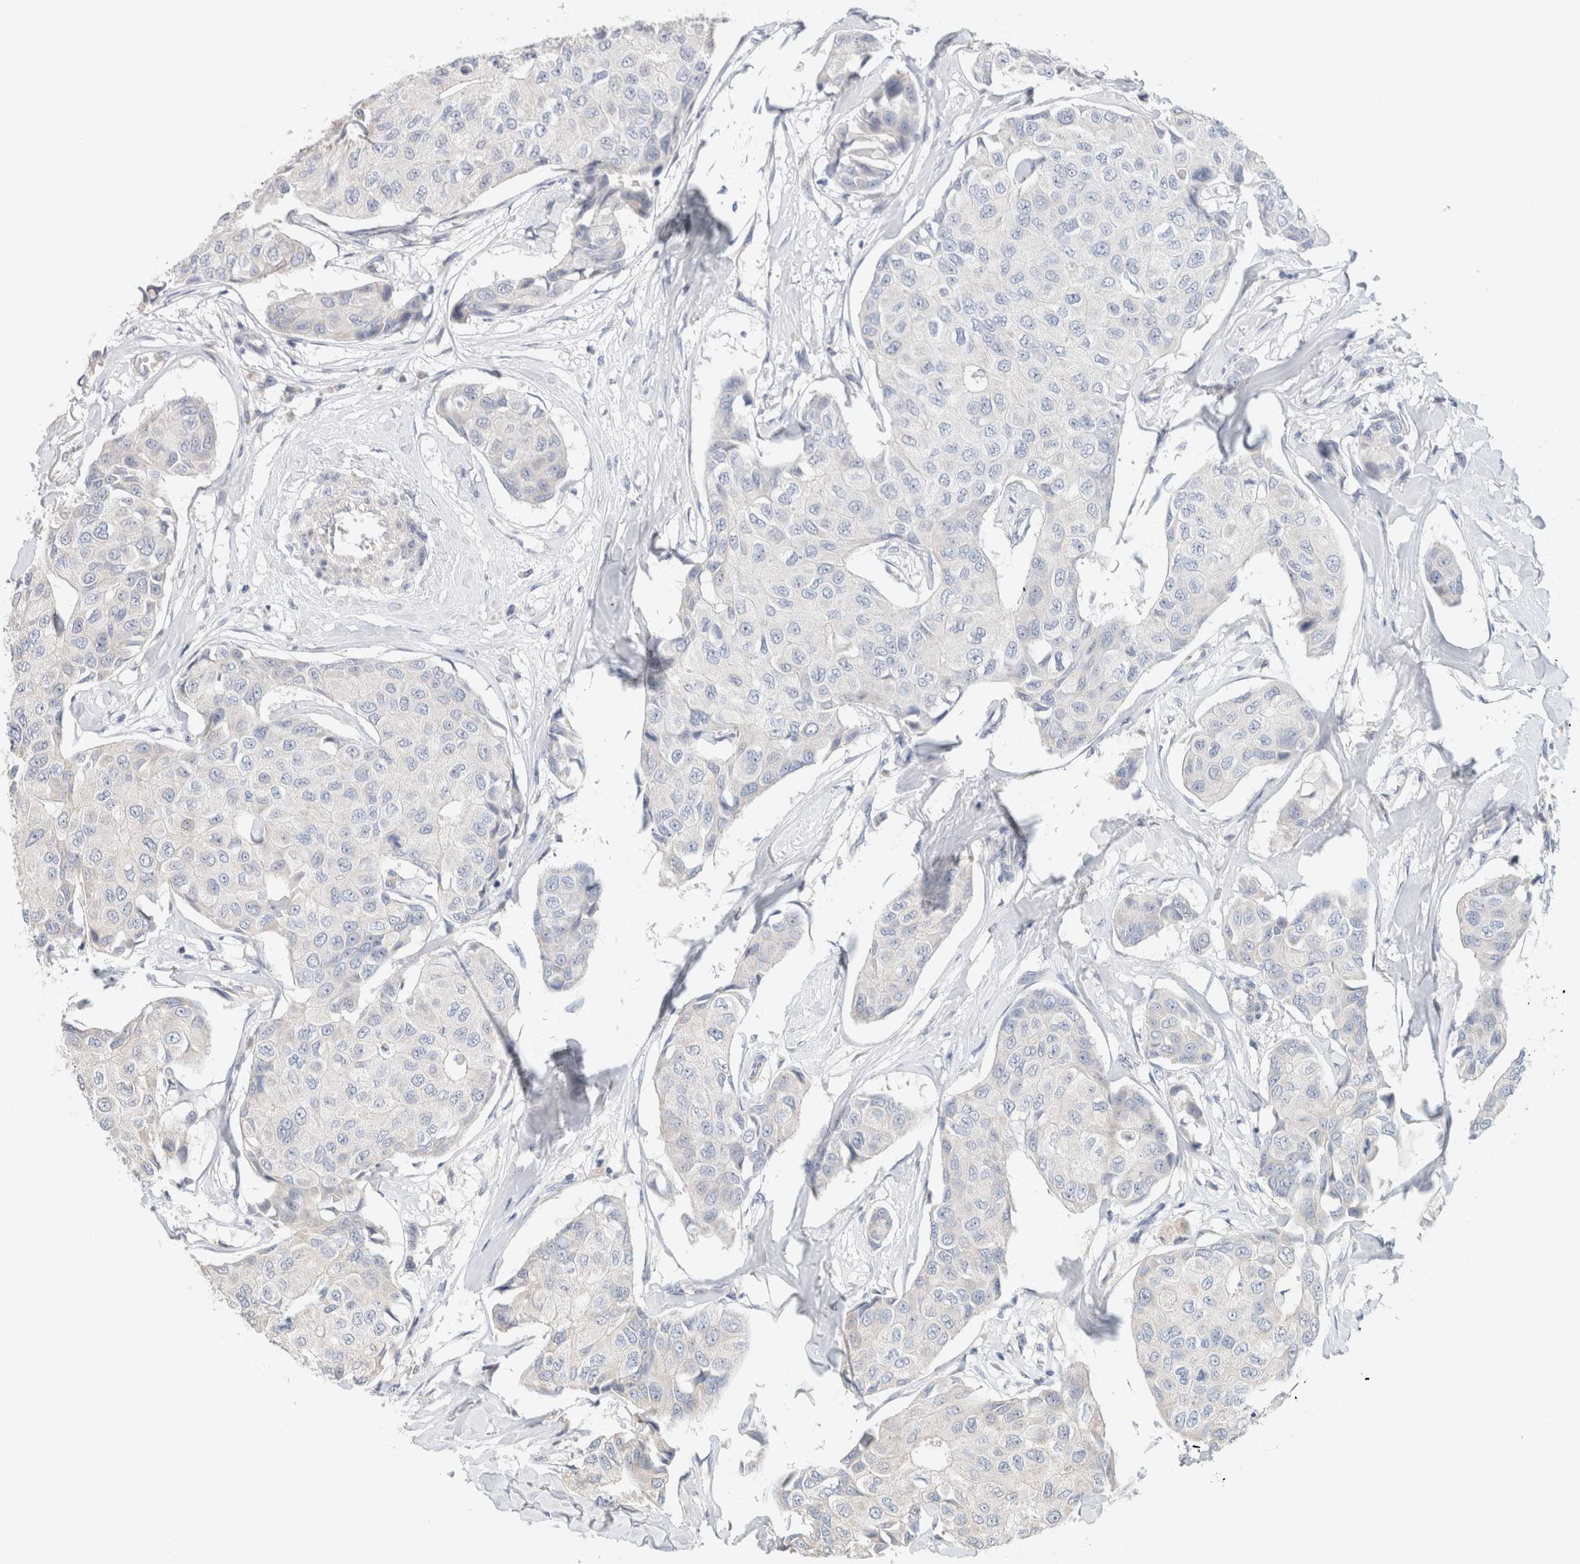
{"staining": {"intensity": "negative", "quantity": "none", "location": "none"}, "tissue": "breast cancer", "cell_type": "Tumor cells", "image_type": "cancer", "snomed": [{"axis": "morphology", "description": "Duct carcinoma"}, {"axis": "topography", "description": "Breast"}], "caption": "A high-resolution image shows immunohistochemistry staining of infiltrating ductal carcinoma (breast), which reveals no significant staining in tumor cells. (Immunohistochemistry, brightfield microscopy, high magnification).", "gene": "CA13", "patient": {"sex": "female", "age": 80}}